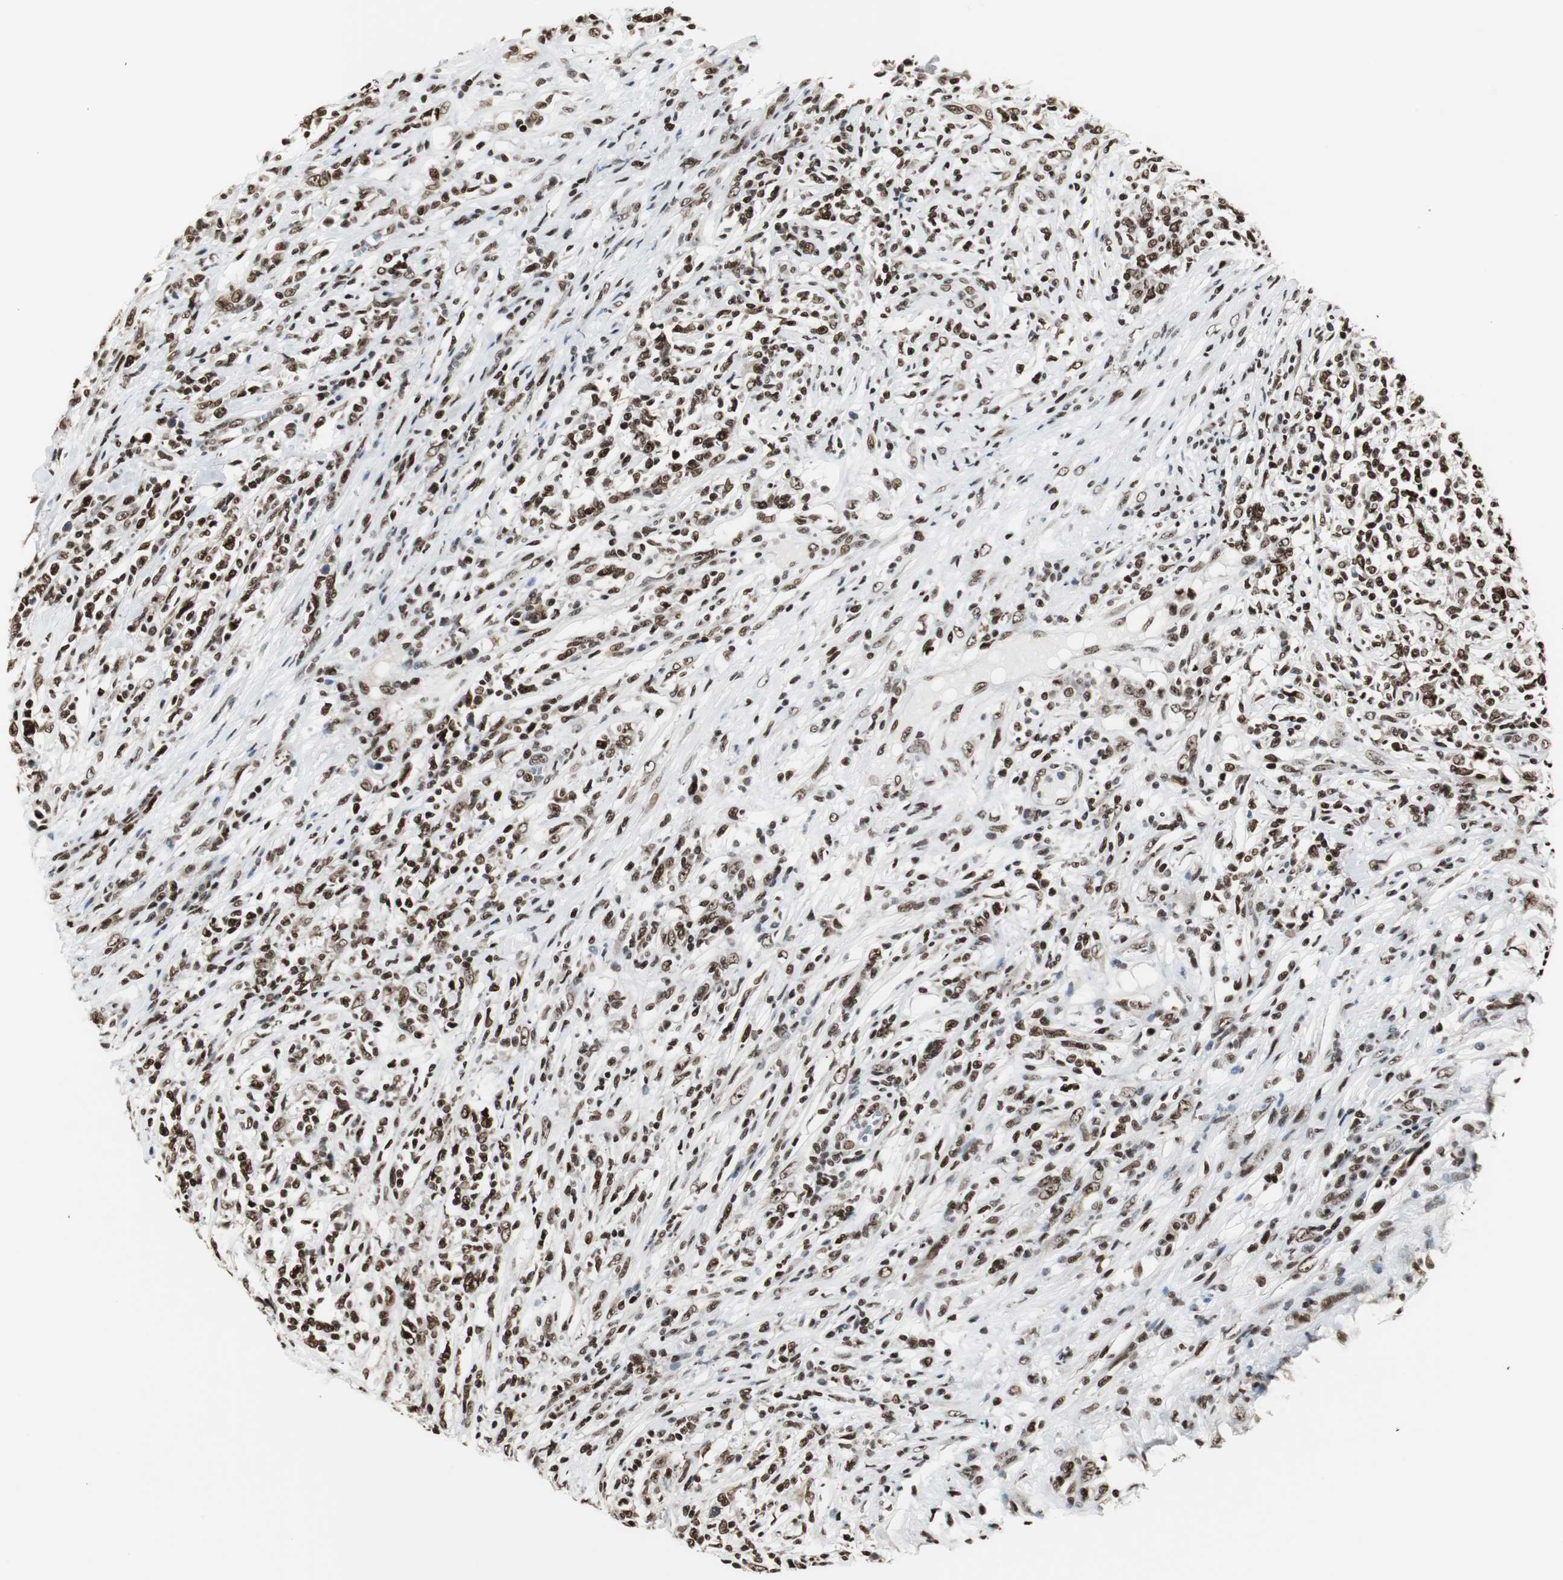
{"staining": {"intensity": "strong", "quantity": ">75%", "location": "nuclear"}, "tissue": "lymphoma", "cell_type": "Tumor cells", "image_type": "cancer", "snomed": [{"axis": "morphology", "description": "Malignant lymphoma, non-Hodgkin's type, High grade"}, {"axis": "topography", "description": "Lymph node"}], "caption": "Tumor cells show high levels of strong nuclear staining in about >75% of cells in human lymphoma. (Brightfield microscopy of DAB IHC at high magnification).", "gene": "PARN", "patient": {"sex": "female", "age": 84}}